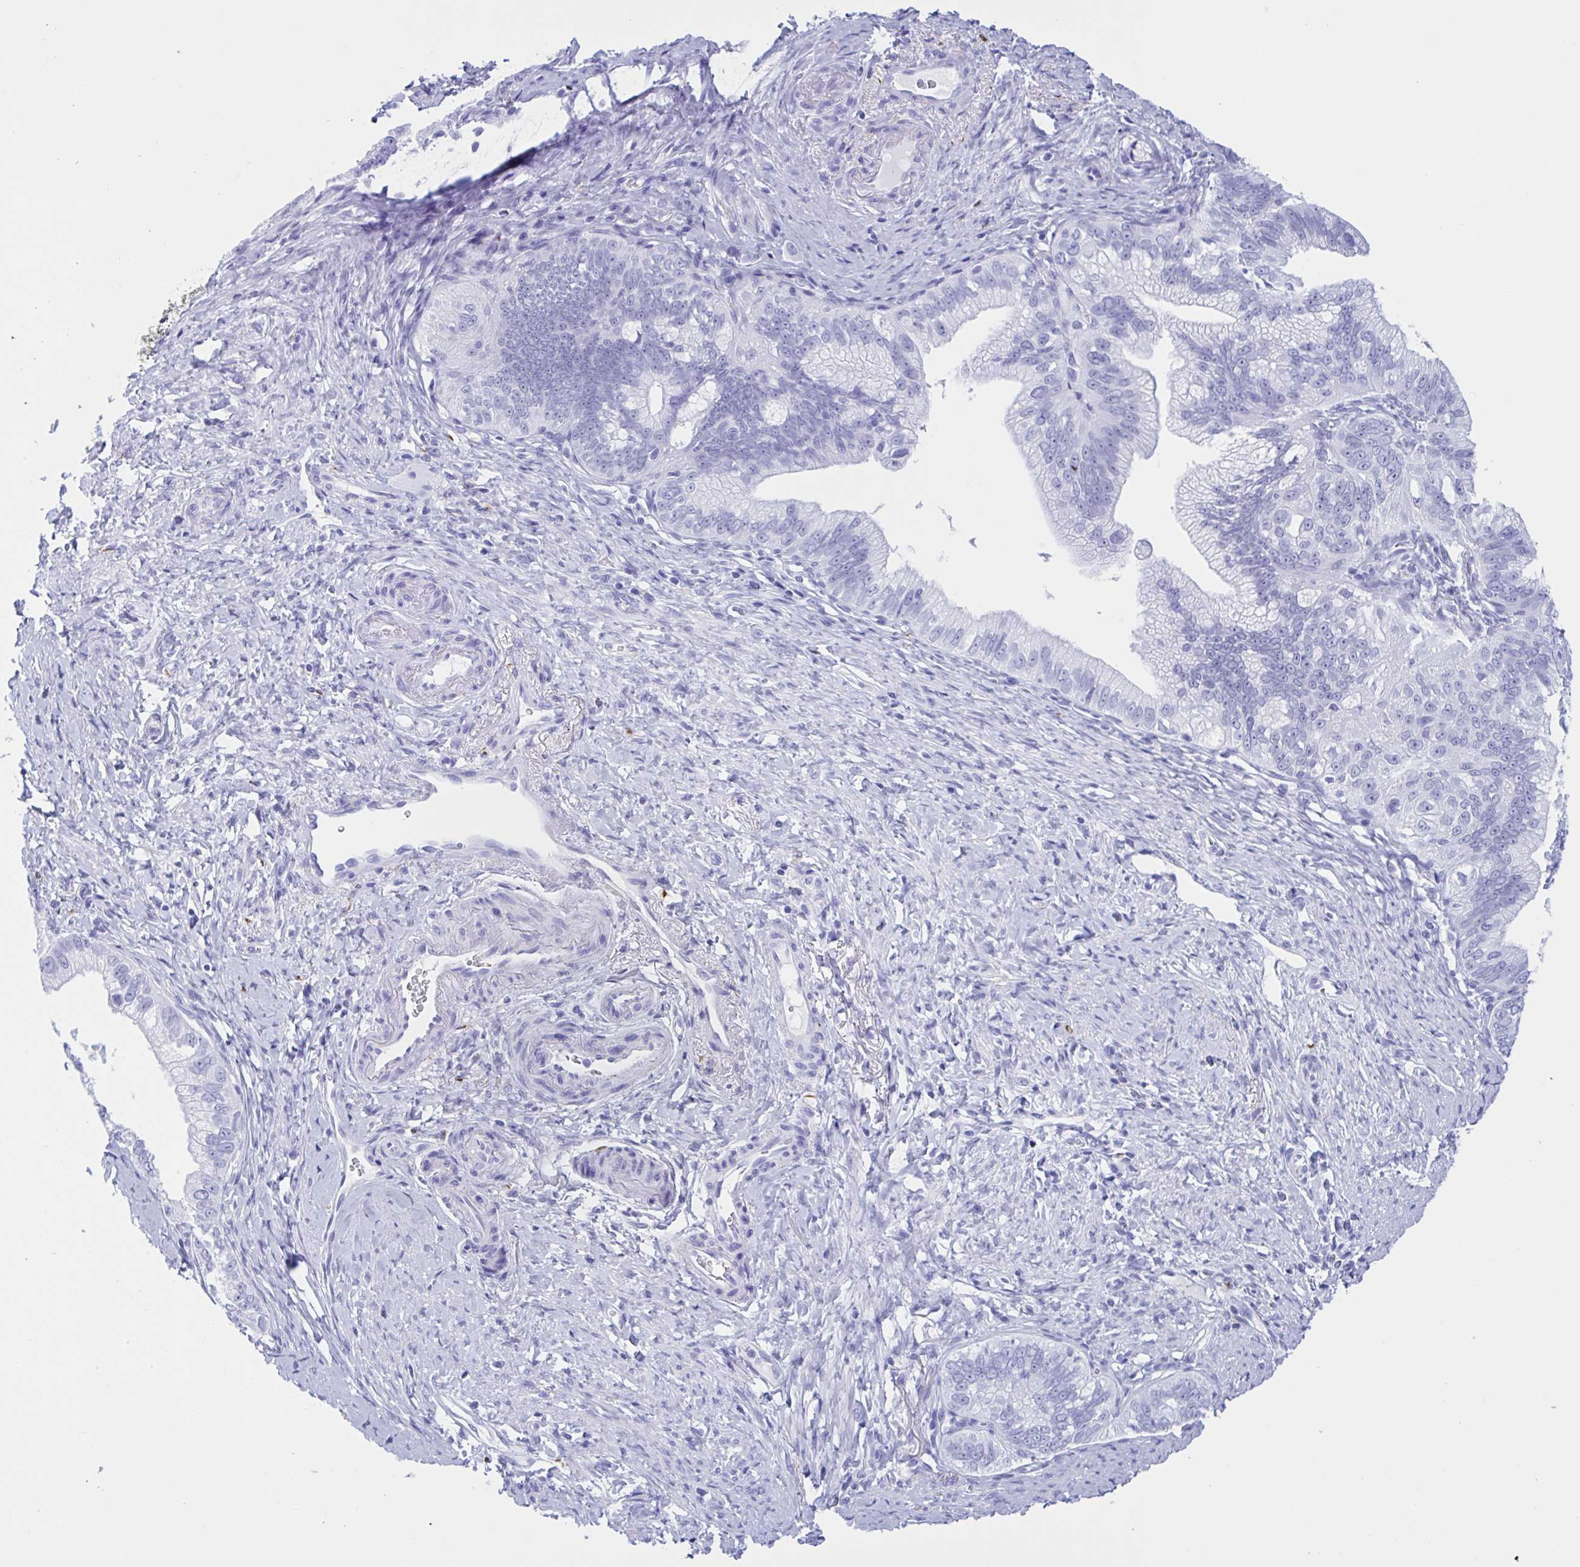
{"staining": {"intensity": "negative", "quantity": "none", "location": "none"}, "tissue": "pancreatic cancer", "cell_type": "Tumor cells", "image_type": "cancer", "snomed": [{"axis": "morphology", "description": "Adenocarcinoma, NOS"}, {"axis": "topography", "description": "Pancreas"}], "caption": "Adenocarcinoma (pancreatic) was stained to show a protein in brown. There is no significant expression in tumor cells.", "gene": "ZNF850", "patient": {"sex": "male", "age": 70}}